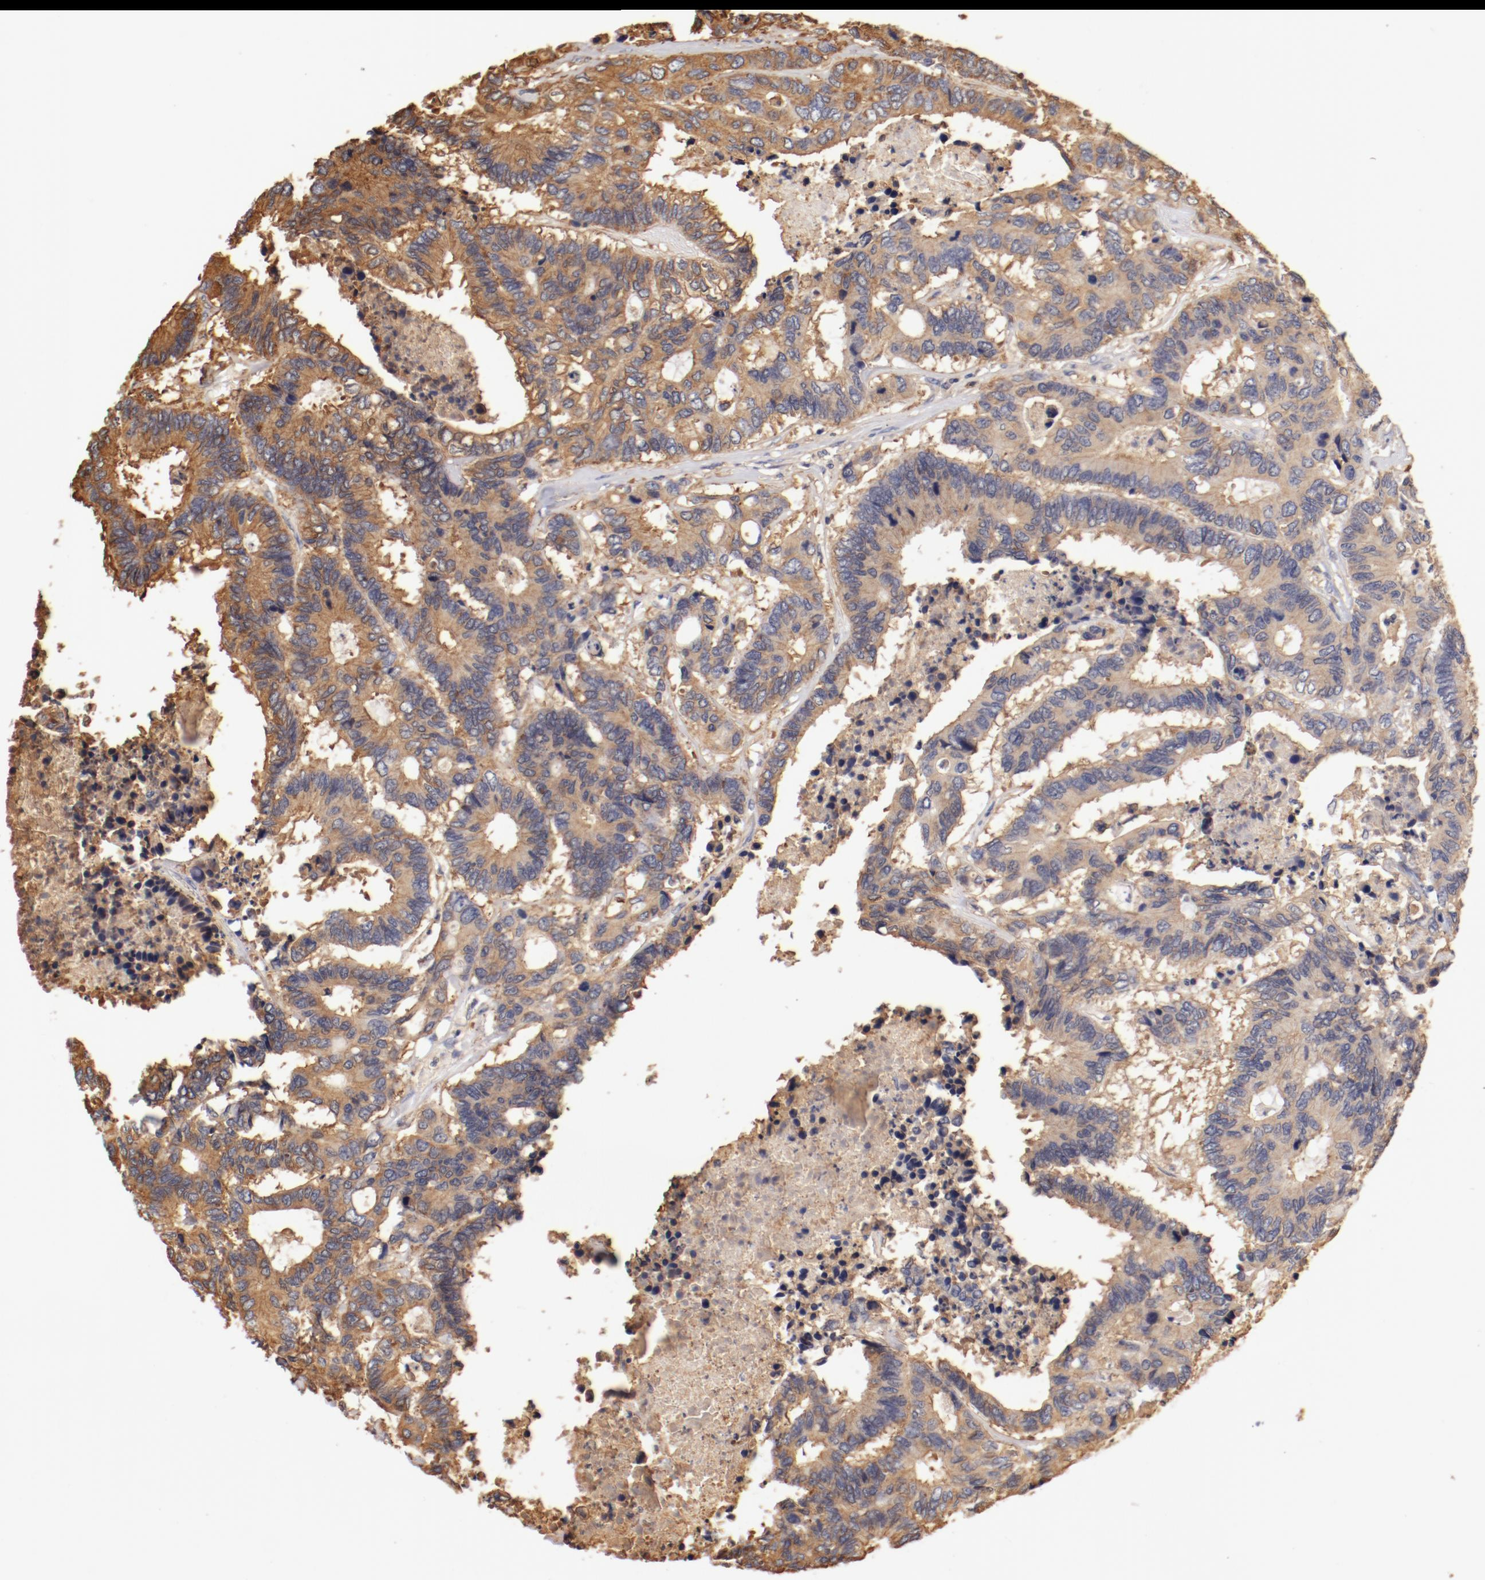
{"staining": {"intensity": "moderate", "quantity": "25%-75%", "location": "cytoplasmic/membranous"}, "tissue": "colorectal cancer", "cell_type": "Tumor cells", "image_type": "cancer", "snomed": [{"axis": "morphology", "description": "Adenocarcinoma, NOS"}, {"axis": "topography", "description": "Rectum"}], "caption": "Immunohistochemistry (IHC) of human colorectal adenocarcinoma displays medium levels of moderate cytoplasmic/membranous staining in approximately 25%-75% of tumor cells.", "gene": "FCMR", "patient": {"sex": "male", "age": 55}}